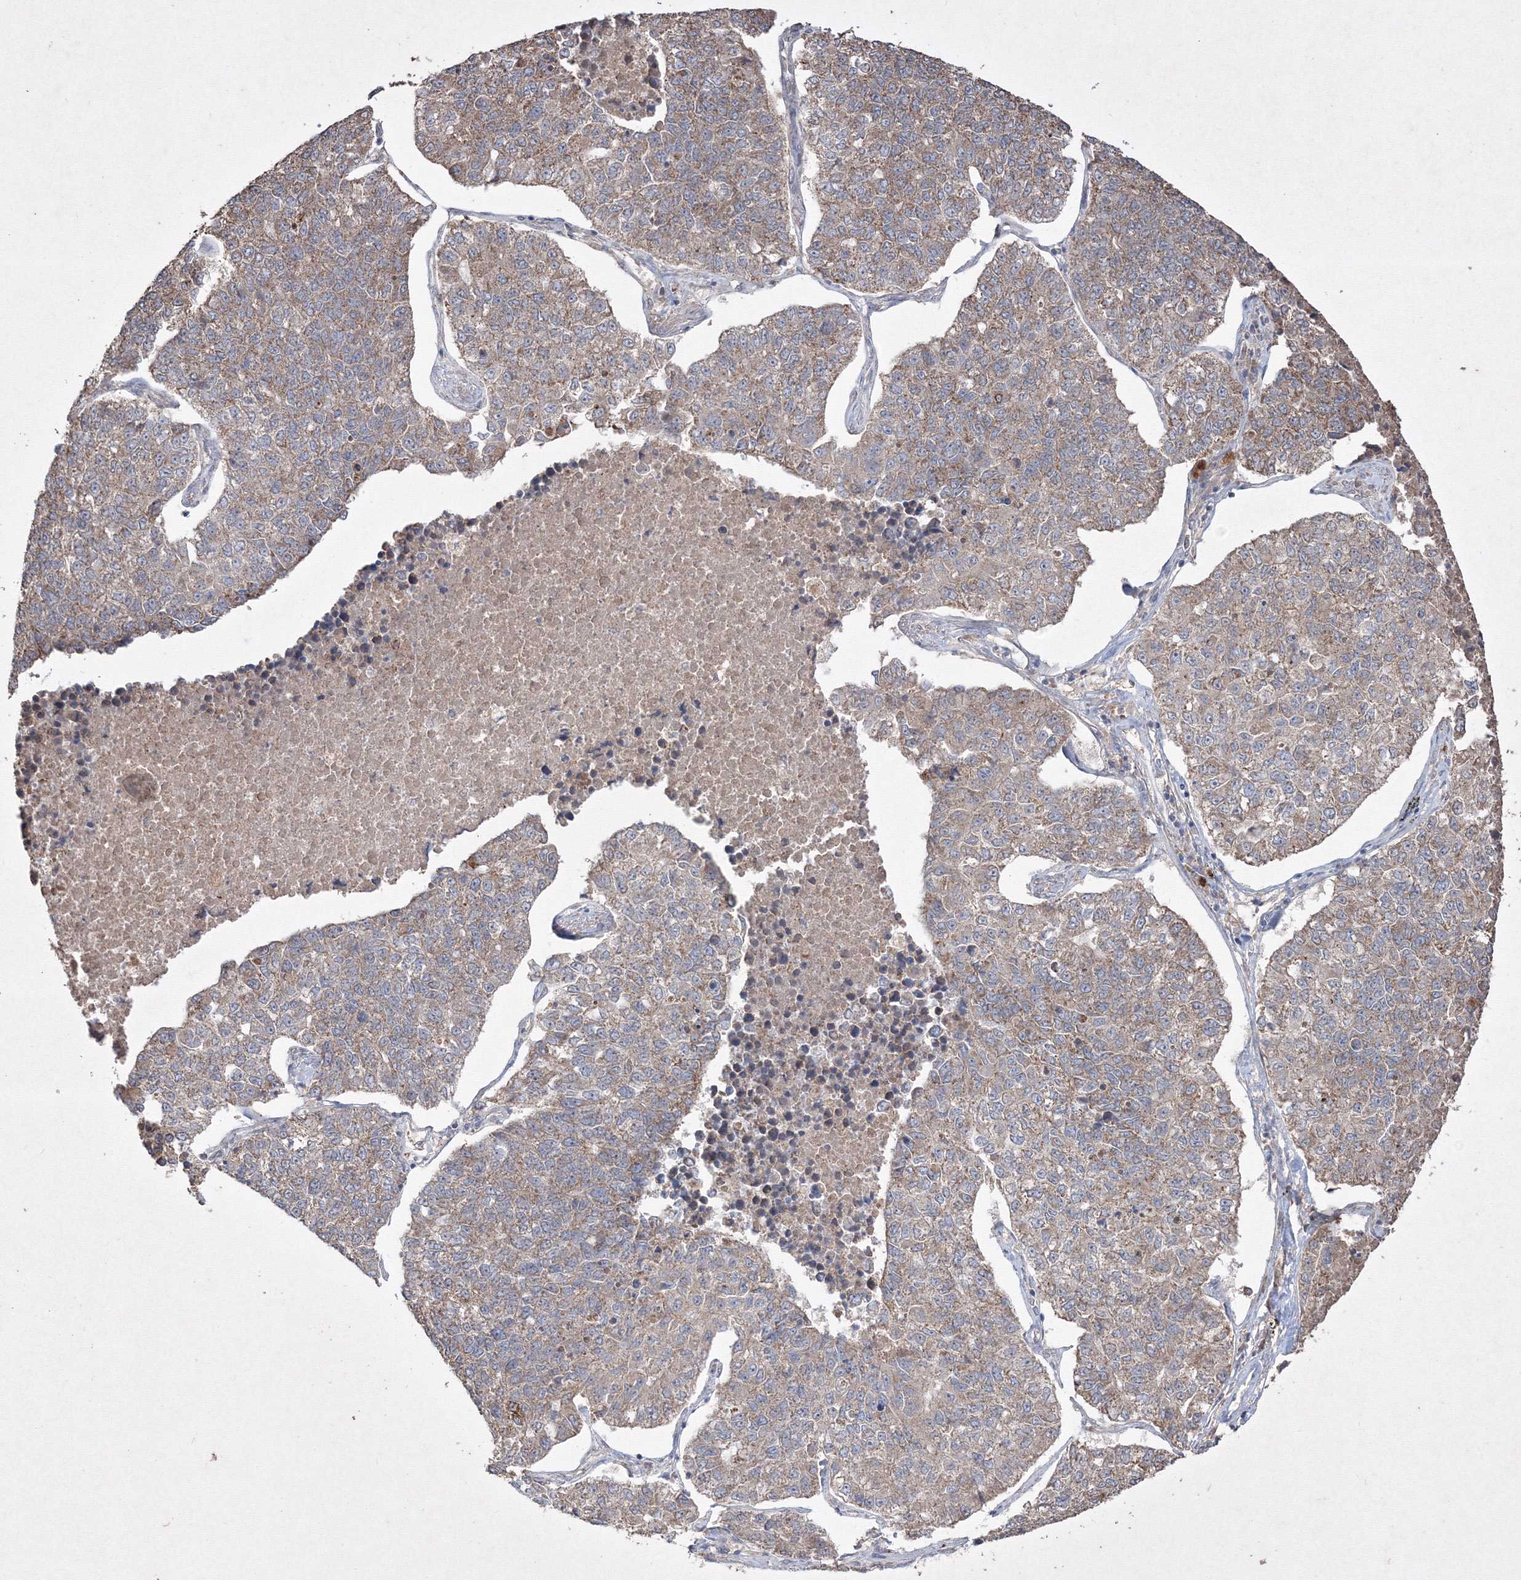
{"staining": {"intensity": "weak", "quantity": ">75%", "location": "cytoplasmic/membranous"}, "tissue": "lung cancer", "cell_type": "Tumor cells", "image_type": "cancer", "snomed": [{"axis": "morphology", "description": "Adenocarcinoma, NOS"}, {"axis": "topography", "description": "Lung"}], "caption": "This is a histology image of IHC staining of lung cancer (adenocarcinoma), which shows weak positivity in the cytoplasmic/membranous of tumor cells.", "gene": "GRSF1", "patient": {"sex": "male", "age": 49}}